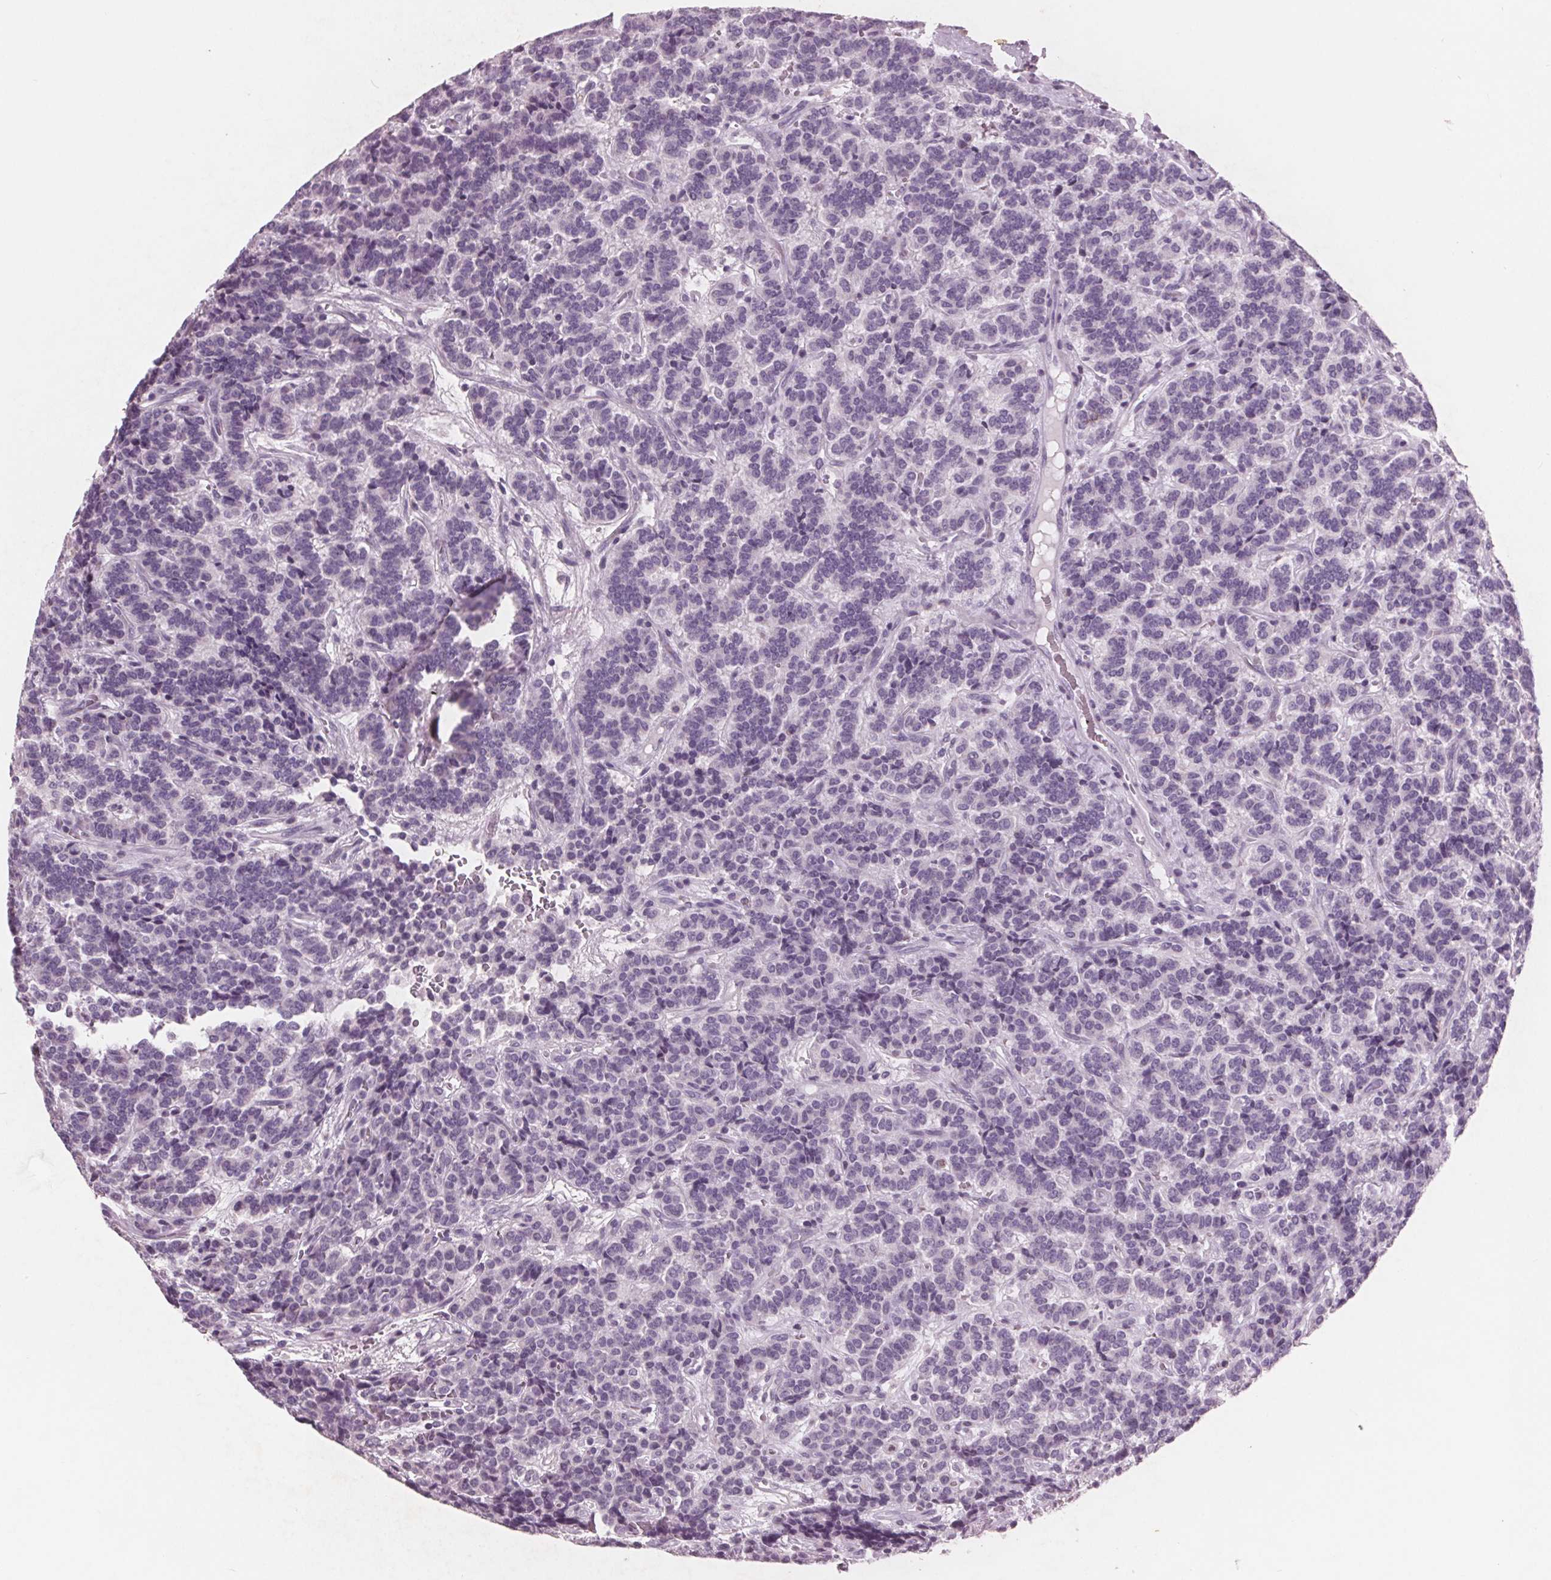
{"staining": {"intensity": "negative", "quantity": "none", "location": "none"}, "tissue": "carcinoid", "cell_type": "Tumor cells", "image_type": "cancer", "snomed": [{"axis": "morphology", "description": "Carcinoid, malignant, NOS"}, {"axis": "topography", "description": "Pancreas"}], "caption": "The immunohistochemistry image has no significant positivity in tumor cells of carcinoid tissue. Brightfield microscopy of immunohistochemistry stained with DAB (3,3'-diaminobenzidine) (brown) and hematoxylin (blue), captured at high magnification.", "gene": "PTPN14", "patient": {"sex": "male", "age": 36}}